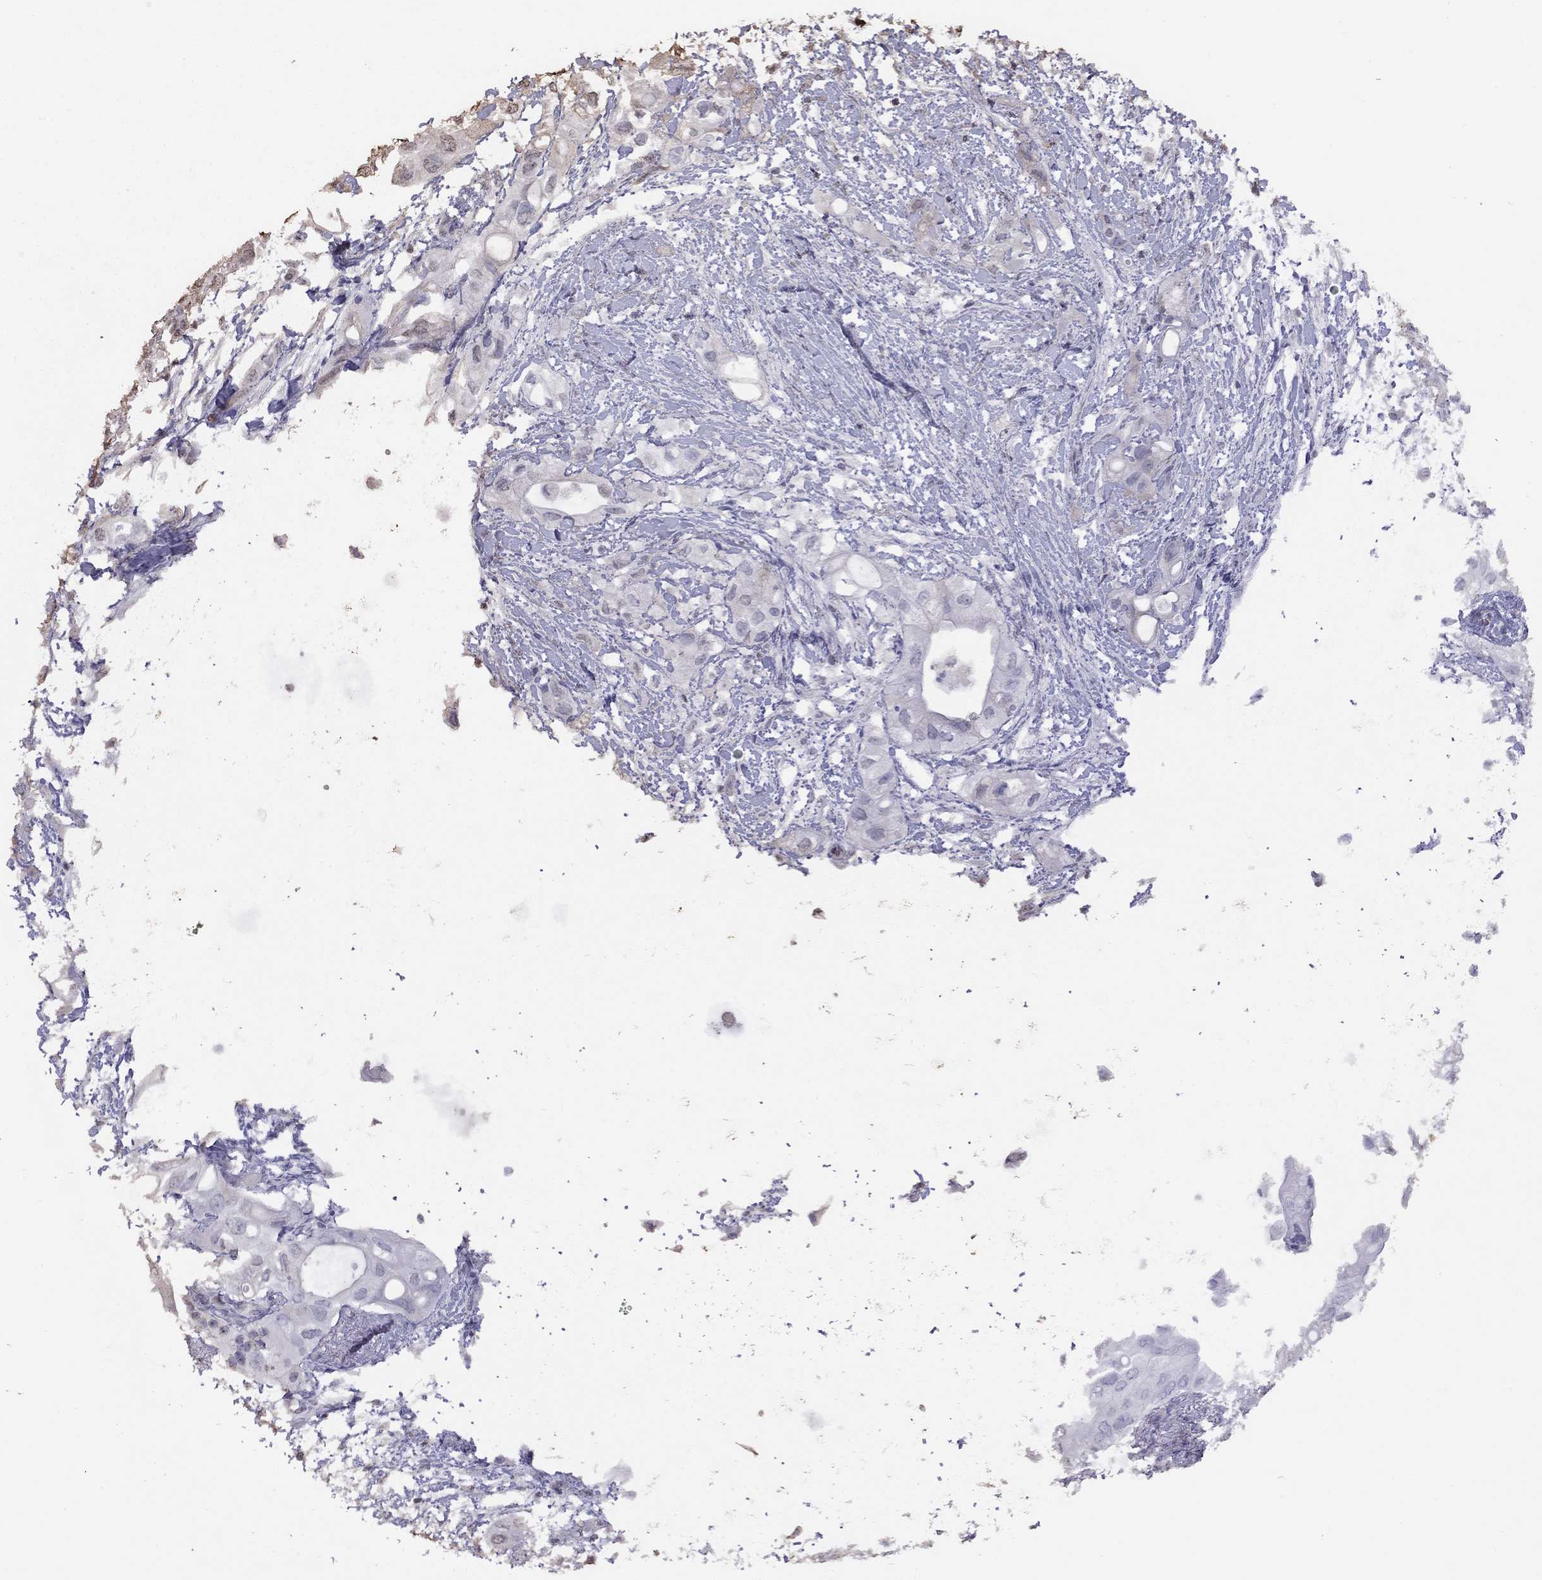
{"staining": {"intensity": "negative", "quantity": "none", "location": "none"}, "tissue": "pancreatic cancer", "cell_type": "Tumor cells", "image_type": "cancer", "snomed": [{"axis": "morphology", "description": "Adenocarcinoma, NOS"}, {"axis": "topography", "description": "Pancreas"}], "caption": "This is an IHC image of adenocarcinoma (pancreatic). There is no positivity in tumor cells.", "gene": "SUN3", "patient": {"sex": "female", "age": 72}}